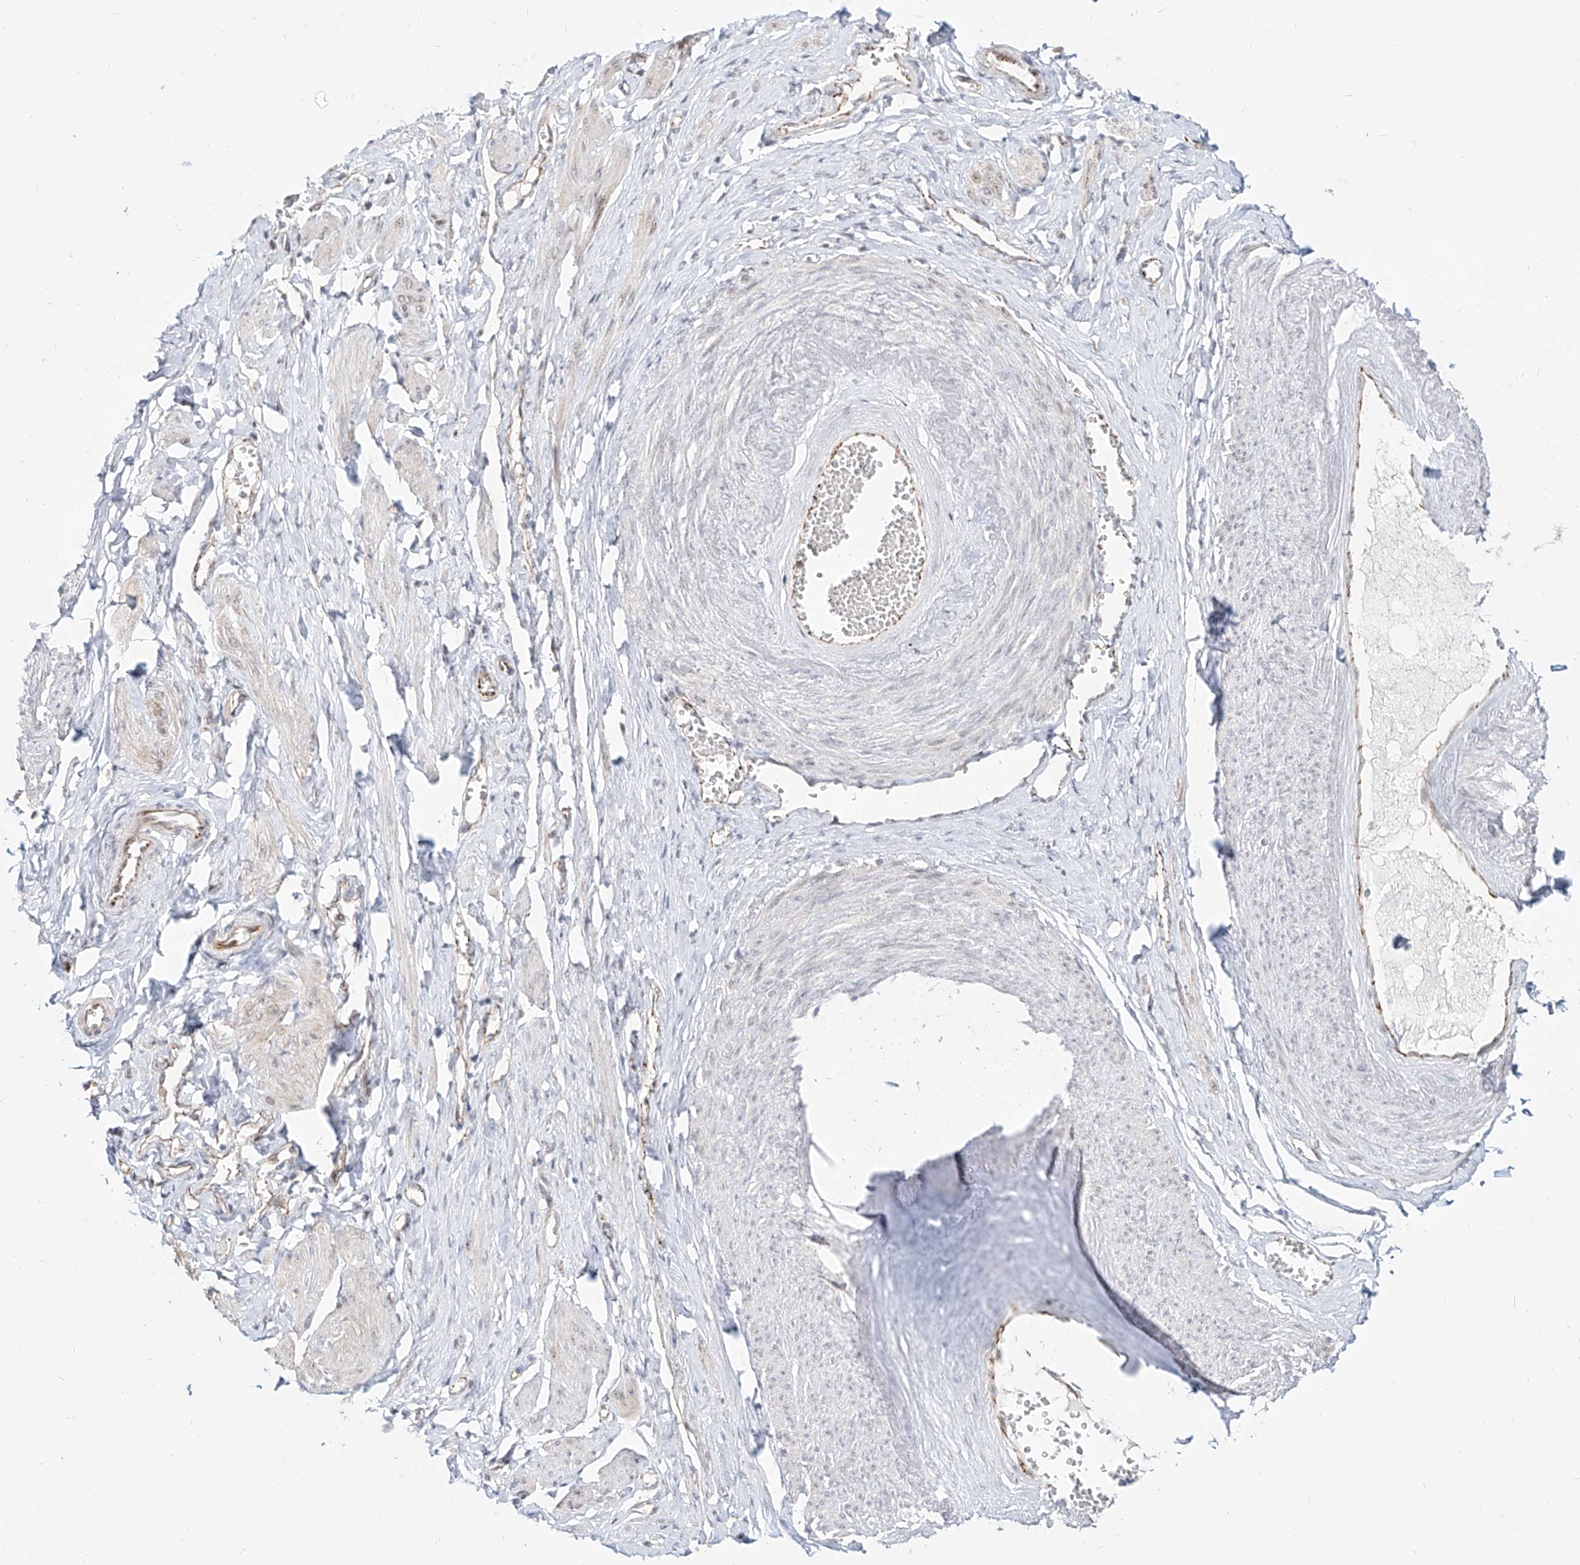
{"staining": {"intensity": "negative", "quantity": "none", "location": "none"}, "tissue": "adipose tissue", "cell_type": "Adipocytes", "image_type": "normal", "snomed": [{"axis": "morphology", "description": "Normal tissue, NOS"}, {"axis": "topography", "description": "Vascular tissue"}, {"axis": "topography", "description": "Fallopian tube"}, {"axis": "topography", "description": "Ovary"}], "caption": "An image of human adipose tissue is negative for staining in adipocytes.", "gene": "ZNF710", "patient": {"sex": "female", "age": 67}}